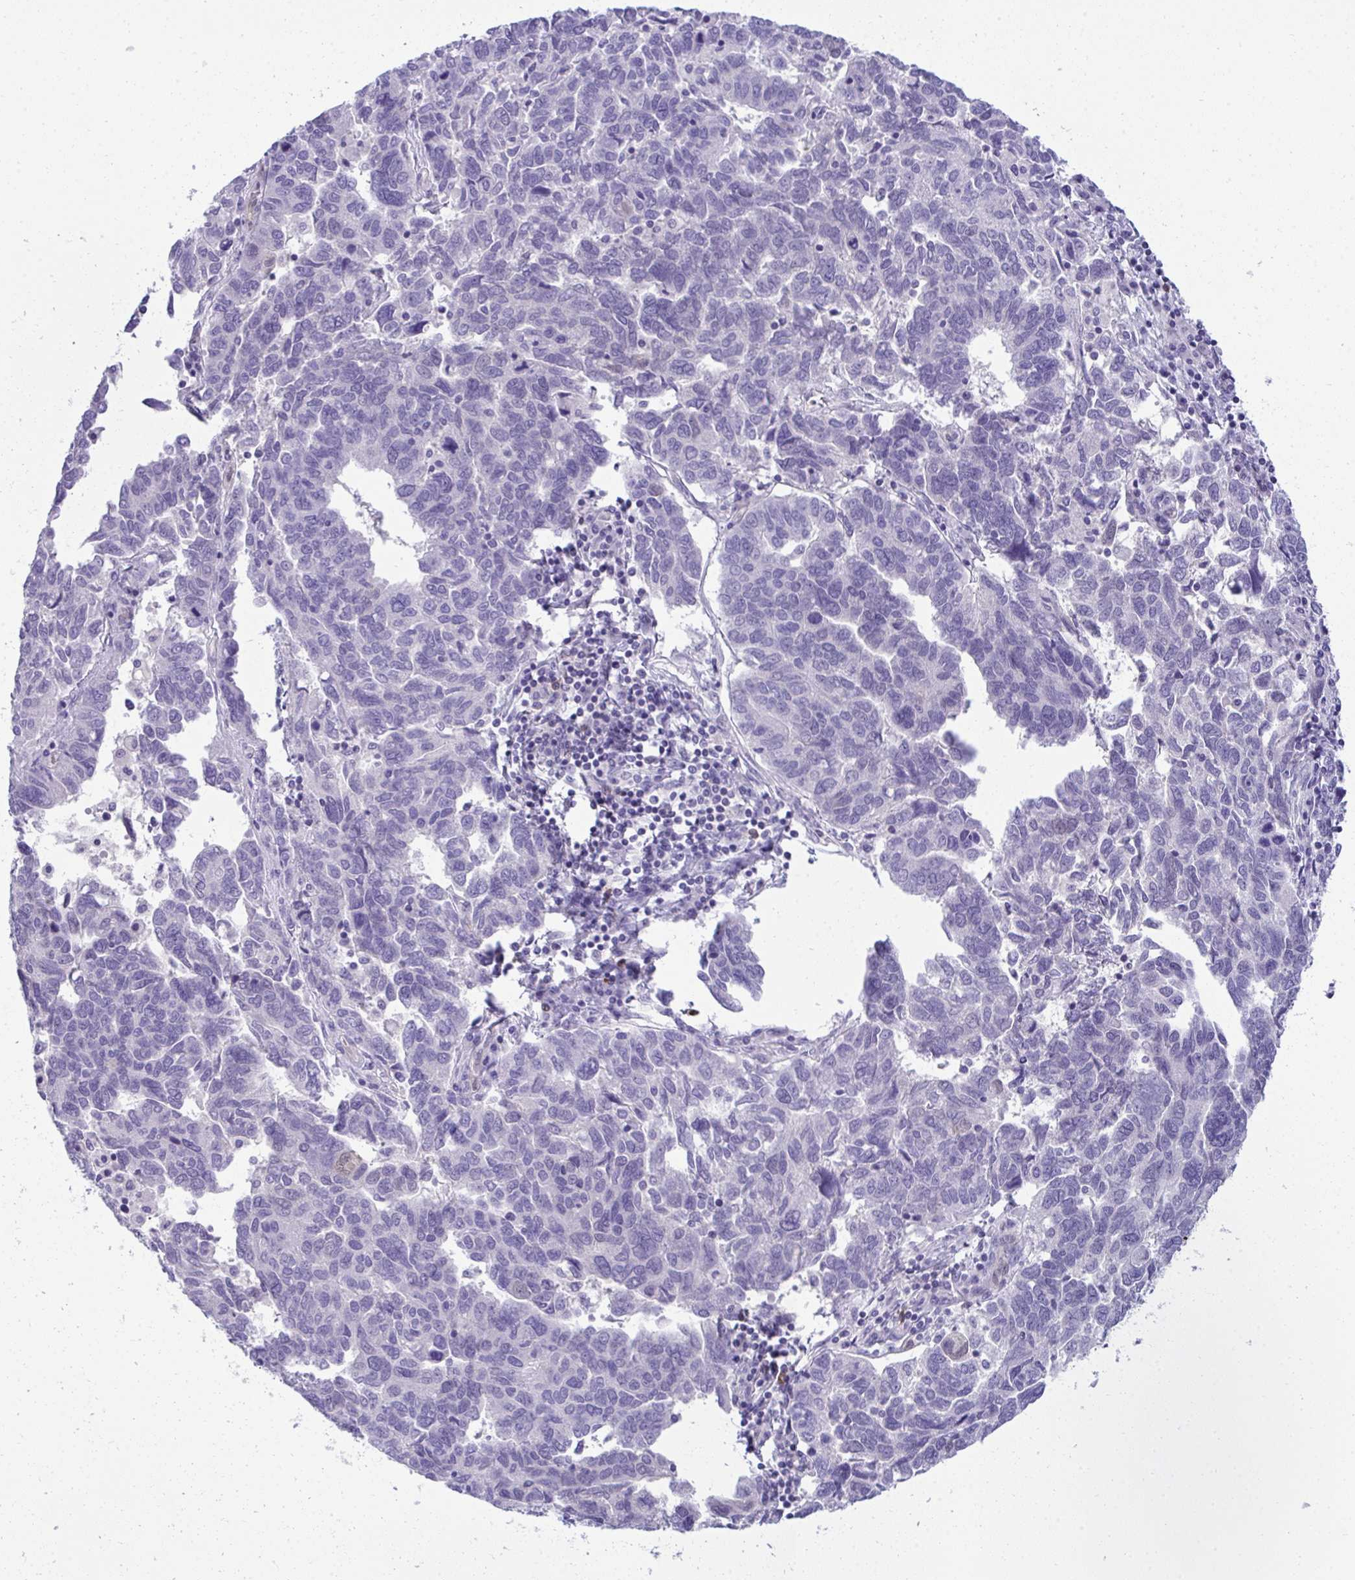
{"staining": {"intensity": "negative", "quantity": "none", "location": "none"}, "tissue": "ovarian cancer", "cell_type": "Tumor cells", "image_type": "cancer", "snomed": [{"axis": "morphology", "description": "Cystadenocarcinoma, serous, NOS"}, {"axis": "topography", "description": "Ovary"}], "caption": "DAB immunohistochemical staining of ovarian serous cystadenocarcinoma reveals no significant positivity in tumor cells.", "gene": "PGM2L1", "patient": {"sex": "female", "age": 64}}